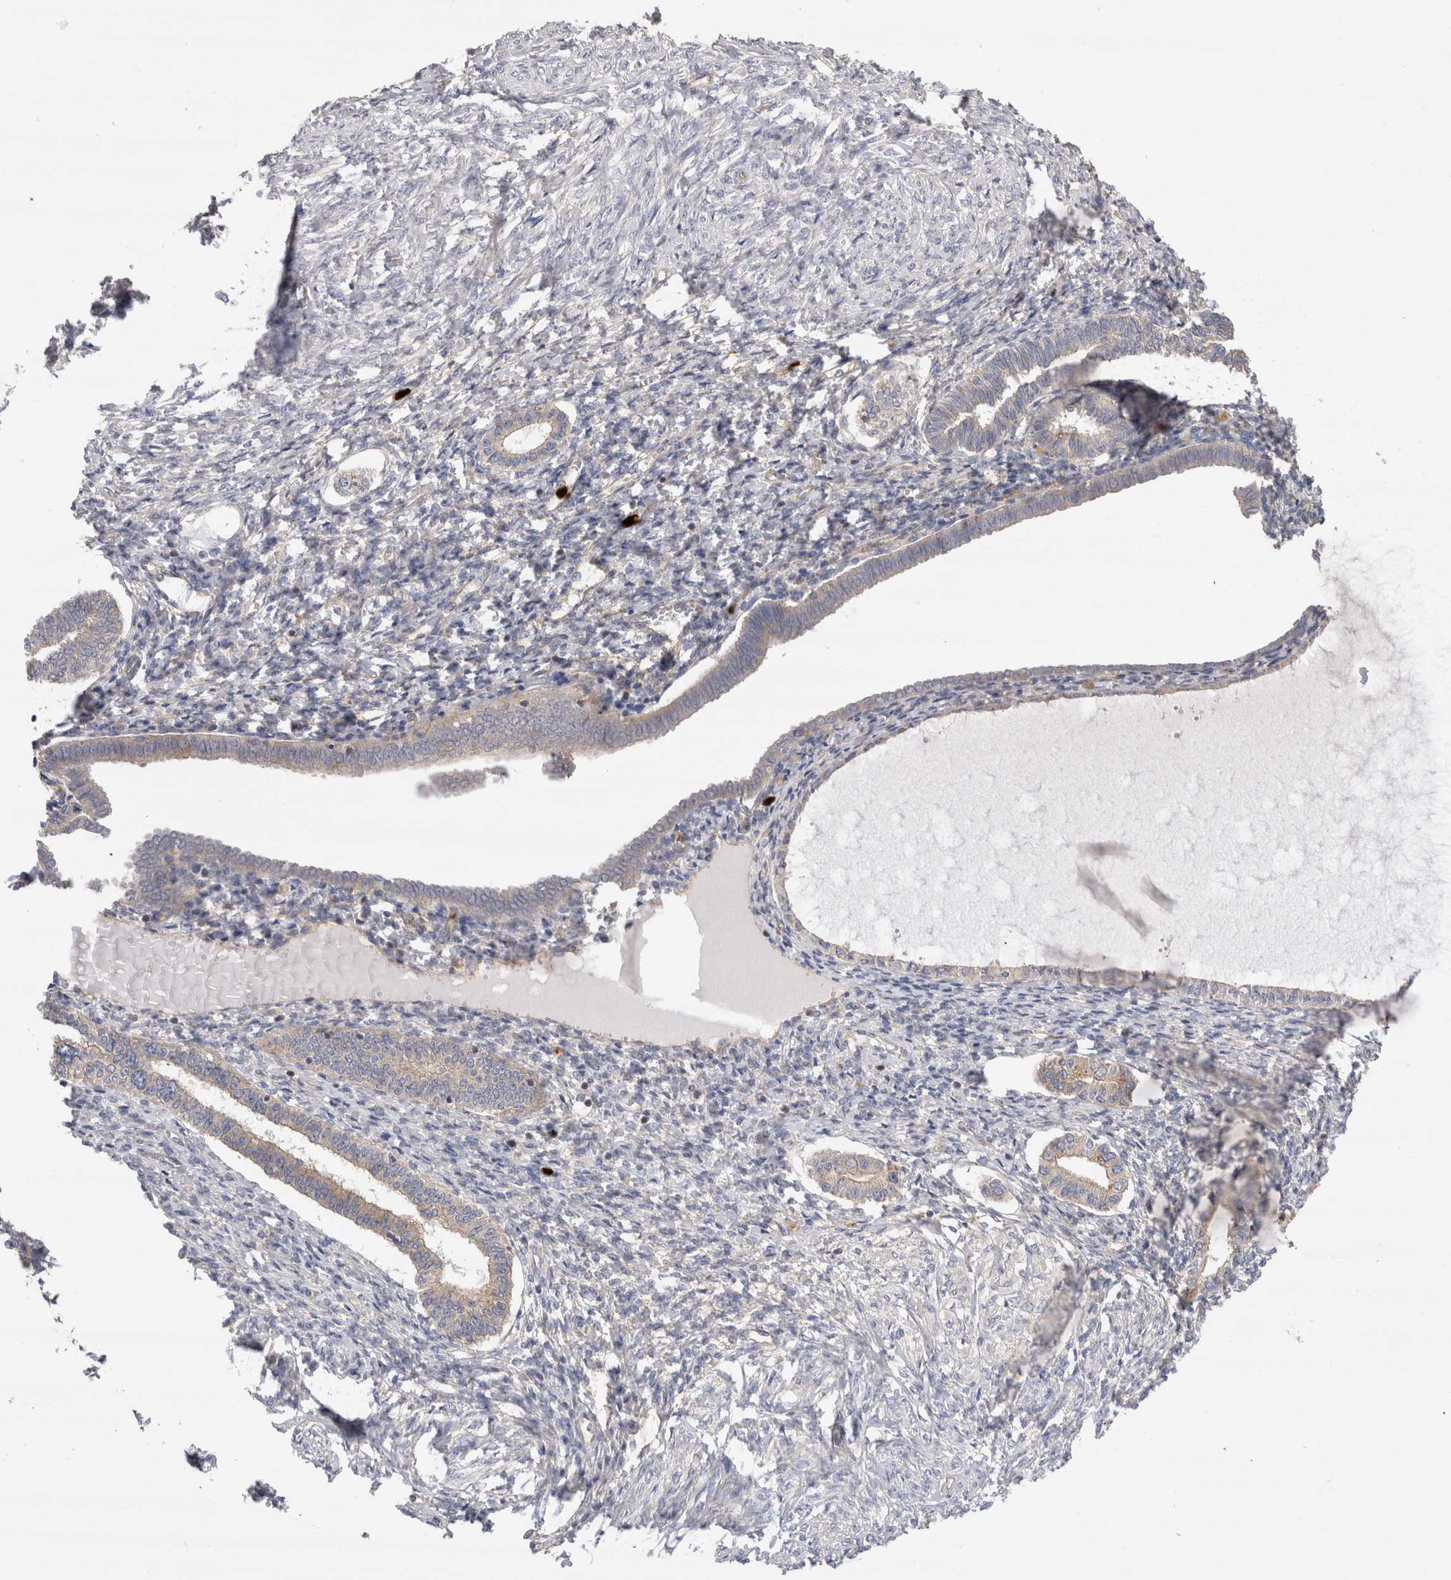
{"staining": {"intensity": "negative", "quantity": "none", "location": "none"}, "tissue": "endometrium", "cell_type": "Cells in endometrial stroma", "image_type": "normal", "snomed": [{"axis": "morphology", "description": "Normal tissue, NOS"}, {"axis": "topography", "description": "Endometrium"}], "caption": "Human endometrium stained for a protein using immunohistochemistry (IHC) shows no positivity in cells in endometrial stroma.", "gene": "NXT2", "patient": {"sex": "female", "age": 77}}